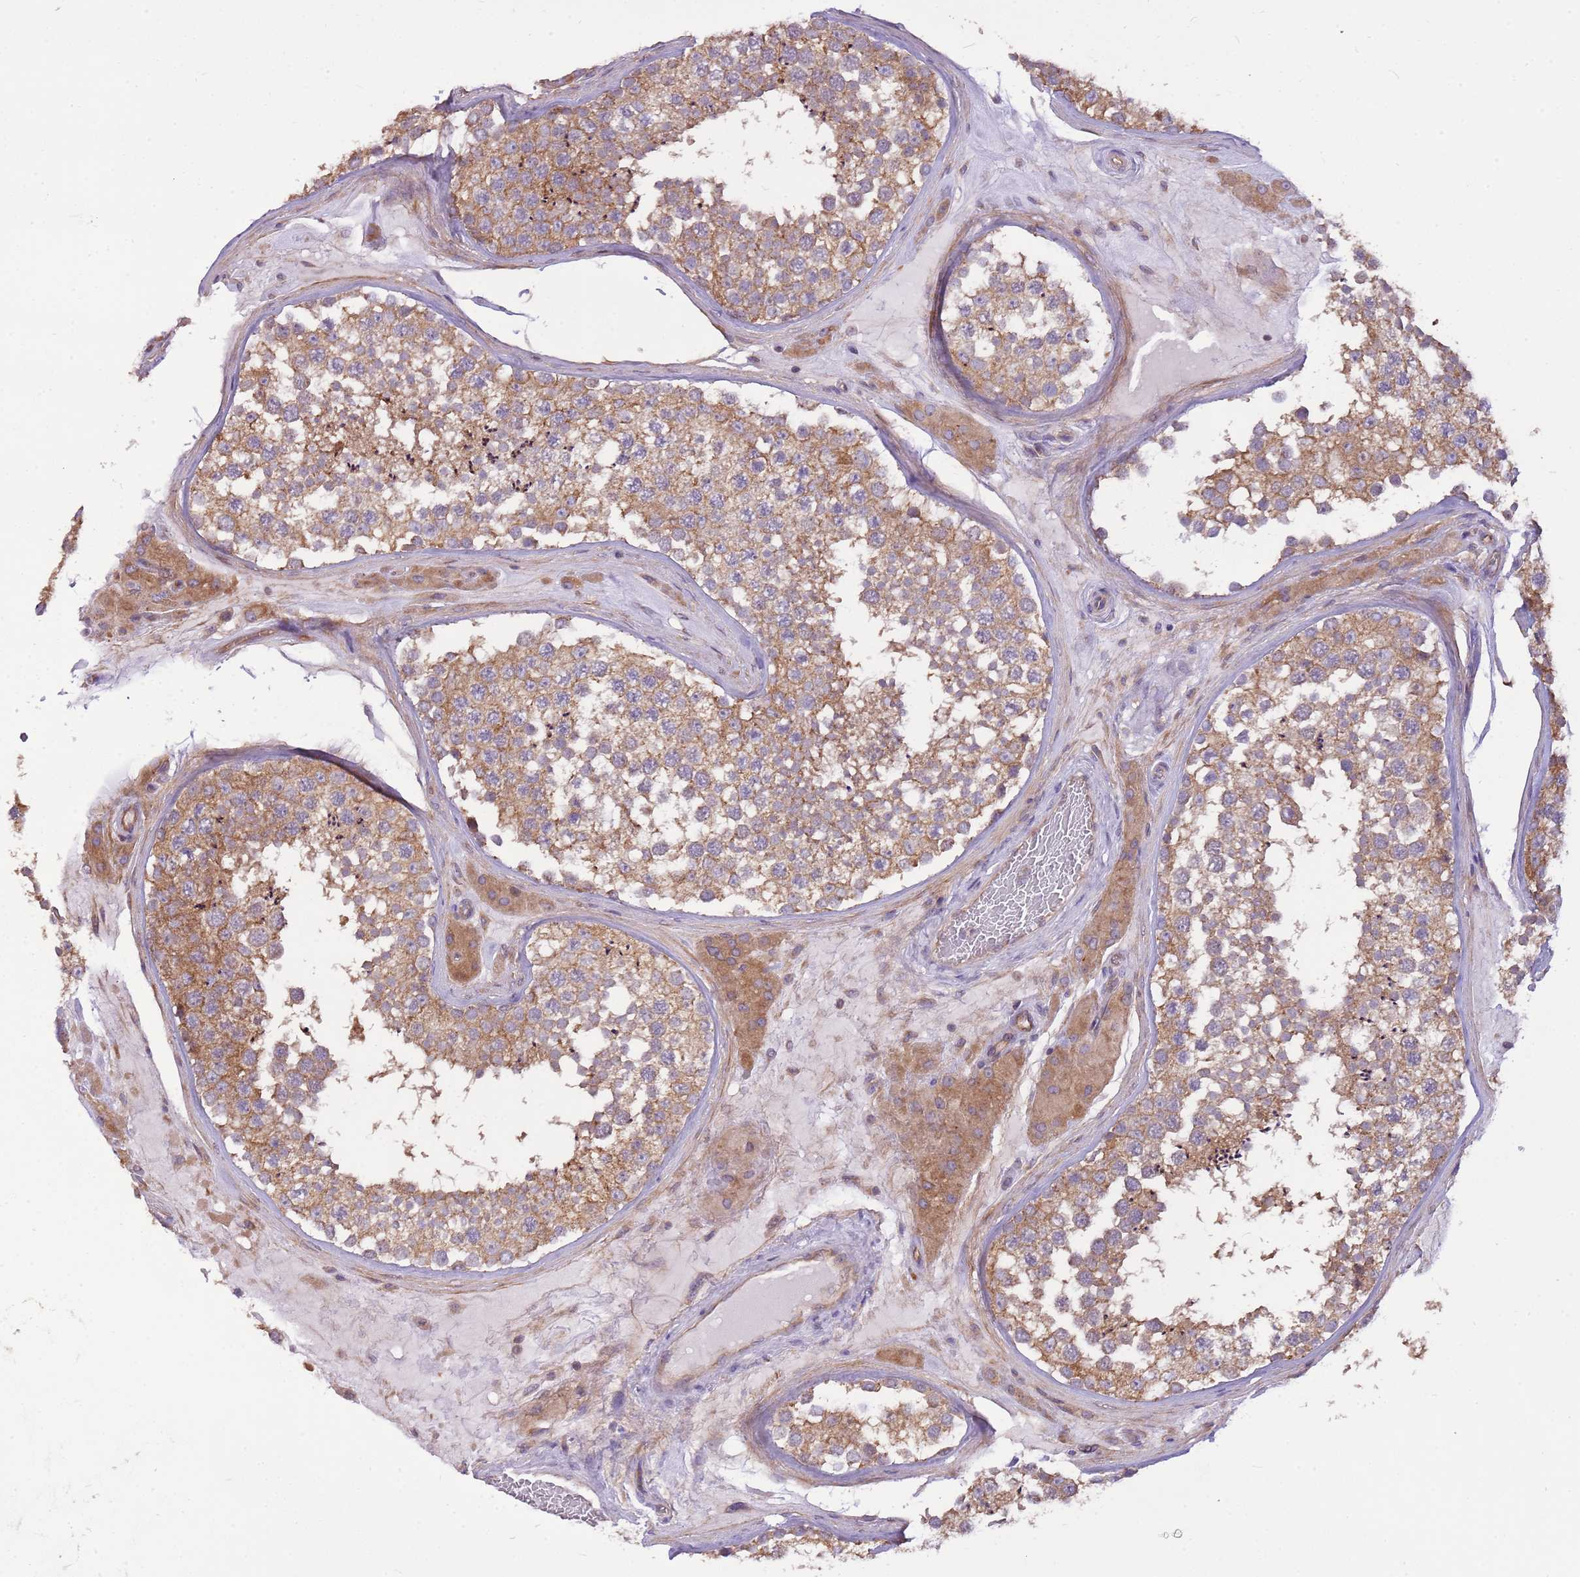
{"staining": {"intensity": "moderate", "quantity": ">75%", "location": "cytoplasmic/membranous"}, "tissue": "testis", "cell_type": "Cells in seminiferous ducts", "image_type": "normal", "snomed": [{"axis": "morphology", "description": "Normal tissue, NOS"}, {"axis": "topography", "description": "Testis"}], "caption": "This photomicrograph exhibits unremarkable testis stained with immunohistochemistry to label a protein in brown. The cytoplasmic/membranous of cells in seminiferous ducts show moderate positivity for the protein. Nuclei are counter-stained blue.", "gene": "WASHC4", "patient": {"sex": "male", "age": 46}}